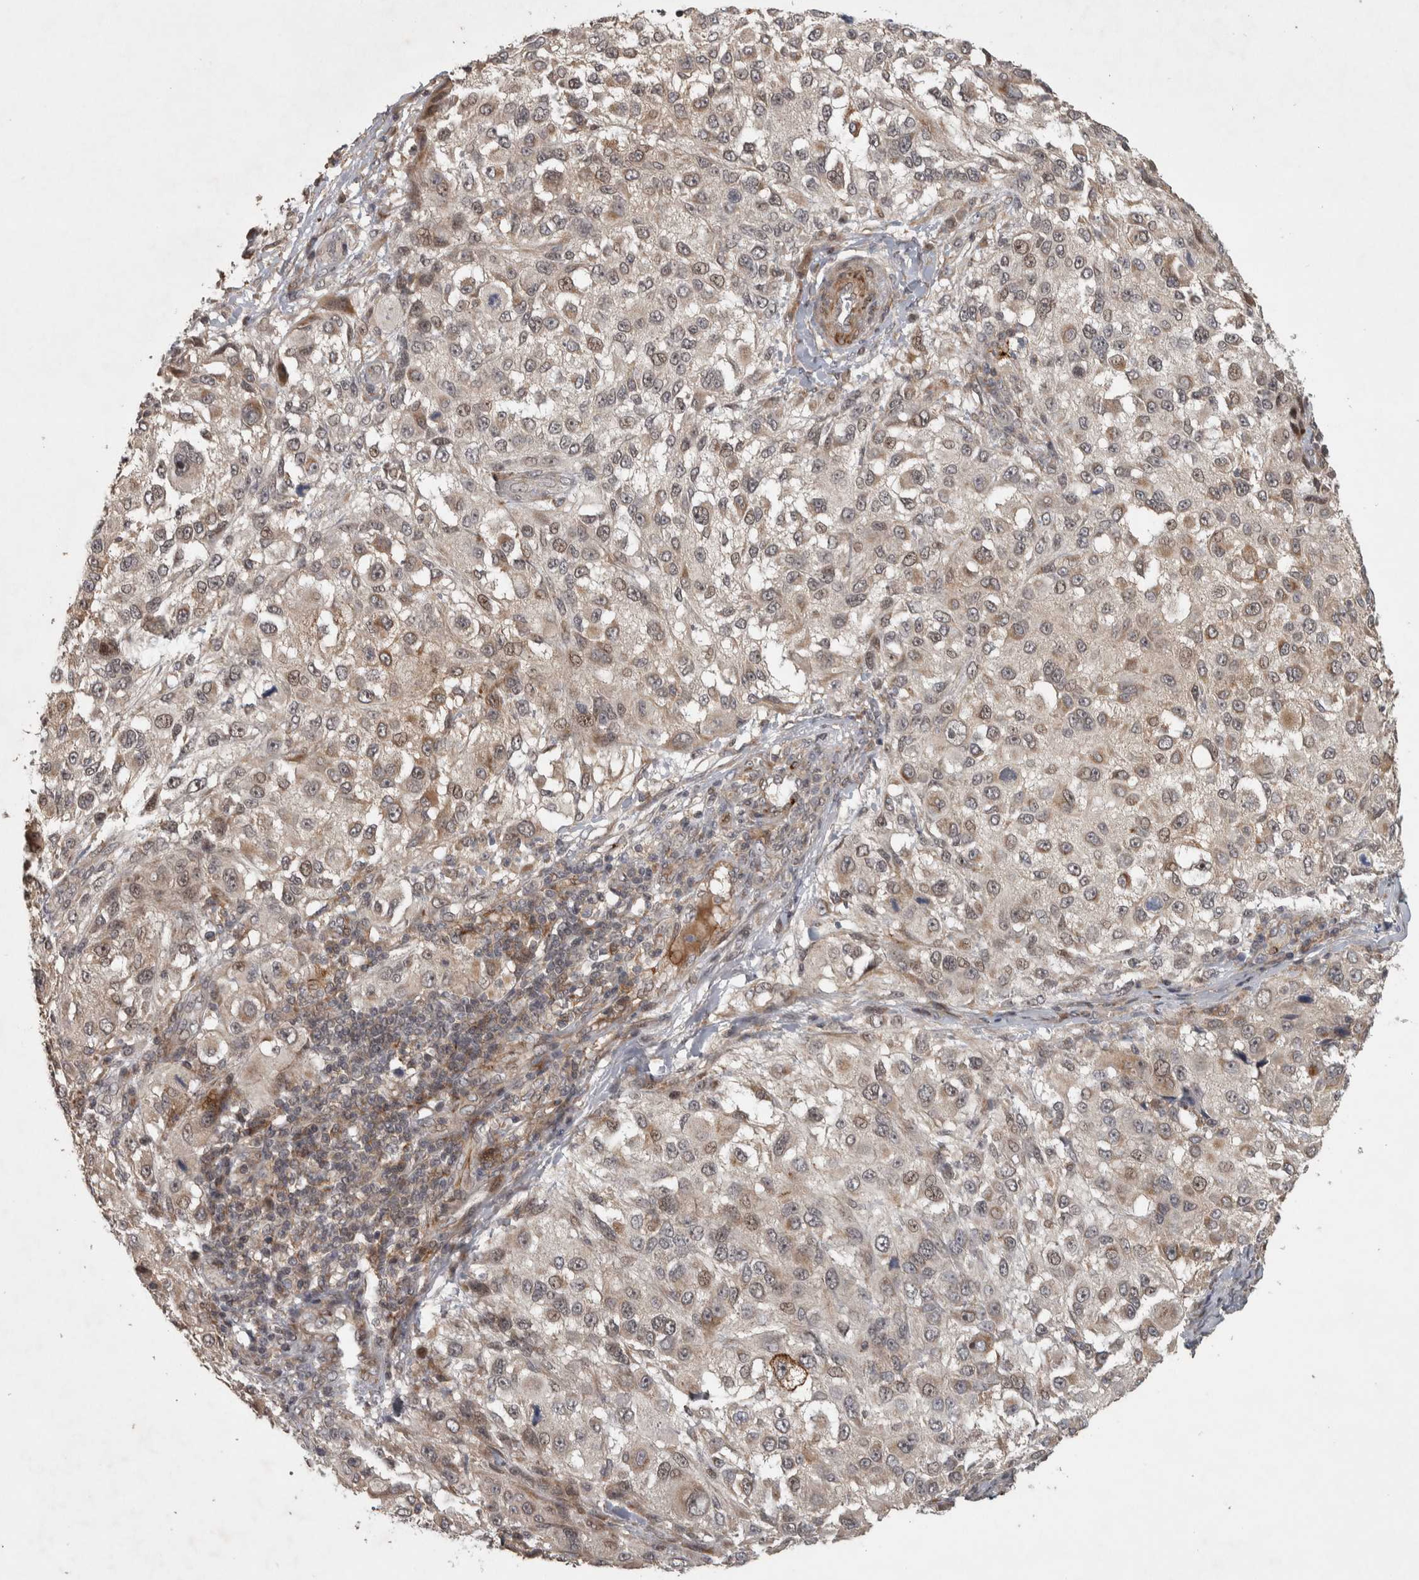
{"staining": {"intensity": "weak", "quantity": "25%-75%", "location": "cytoplasmic/membranous,nuclear"}, "tissue": "melanoma", "cell_type": "Tumor cells", "image_type": "cancer", "snomed": [{"axis": "morphology", "description": "Necrosis, NOS"}, {"axis": "morphology", "description": "Malignant melanoma, NOS"}, {"axis": "topography", "description": "Skin"}], "caption": "This histopathology image demonstrates immunohistochemistry staining of malignant melanoma, with low weak cytoplasmic/membranous and nuclear positivity in about 25%-75% of tumor cells.", "gene": "ERAL1", "patient": {"sex": "female", "age": 87}}